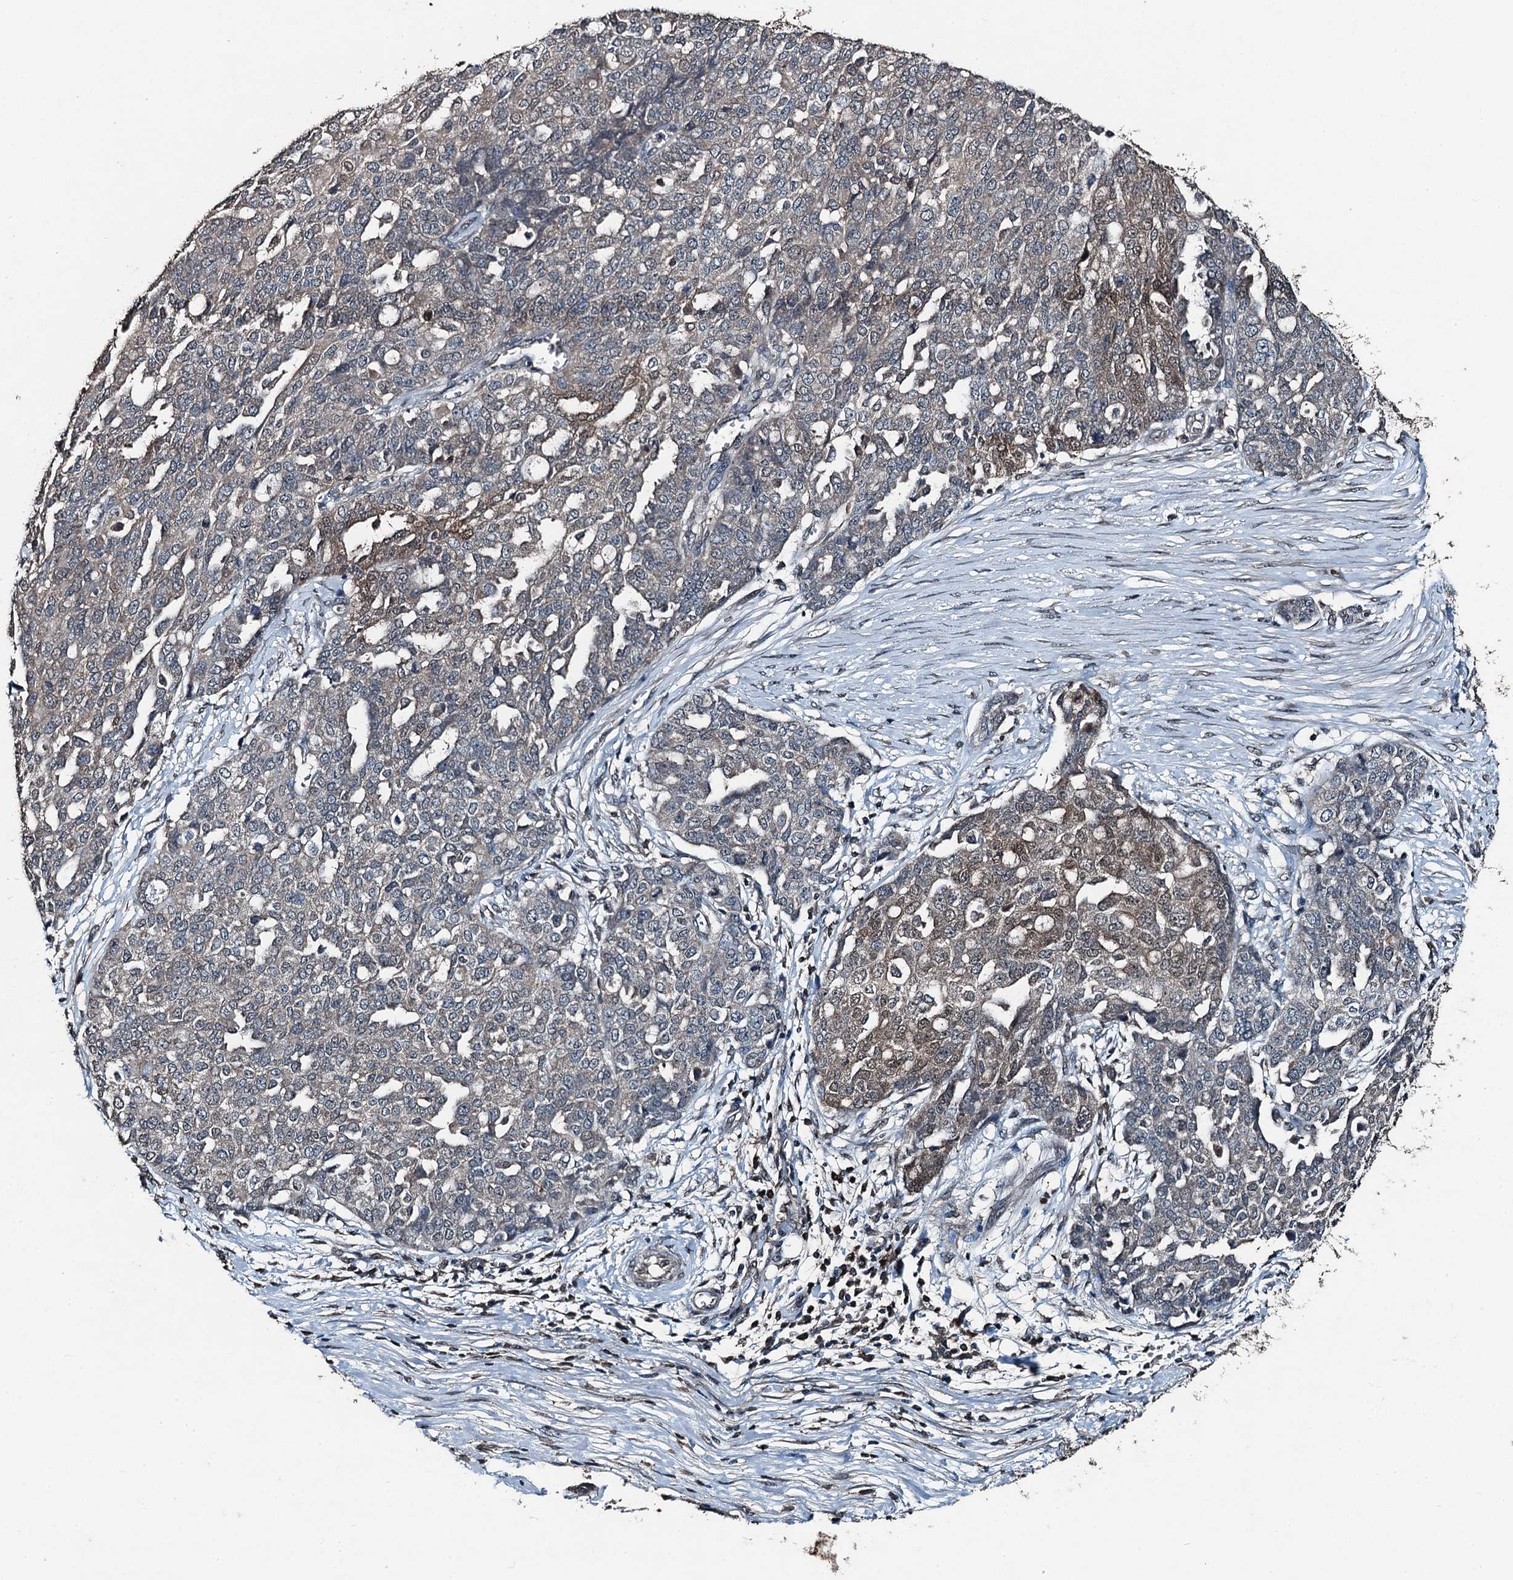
{"staining": {"intensity": "weak", "quantity": "<25%", "location": "cytoplasmic/membranous,nuclear"}, "tissue": "ovarian cancer", "cell_type": "Tumor cells", "image_type": "cancer", "snomed": [{"axis": "morphology", "description": "Cystadenocarcinoma, serous, NOS"}, {"axis": "topography", "description": "Soft tissue"}, {"axis": "topography", "description": "Ovary"}], "caption": "Immunohistochemistry of human ovarian cancer (serous cystadenocarcinoma) exhibits no positivity in tumor cells. Brightfield microscopy of immunohistochemistry stained with DAB (3,3'-diaminobenzidine) (brown) and hematoxylin (blue), captured at high magnification.", "gene": "TCTN1", "patient": {"sex": "female", "age": 57}}